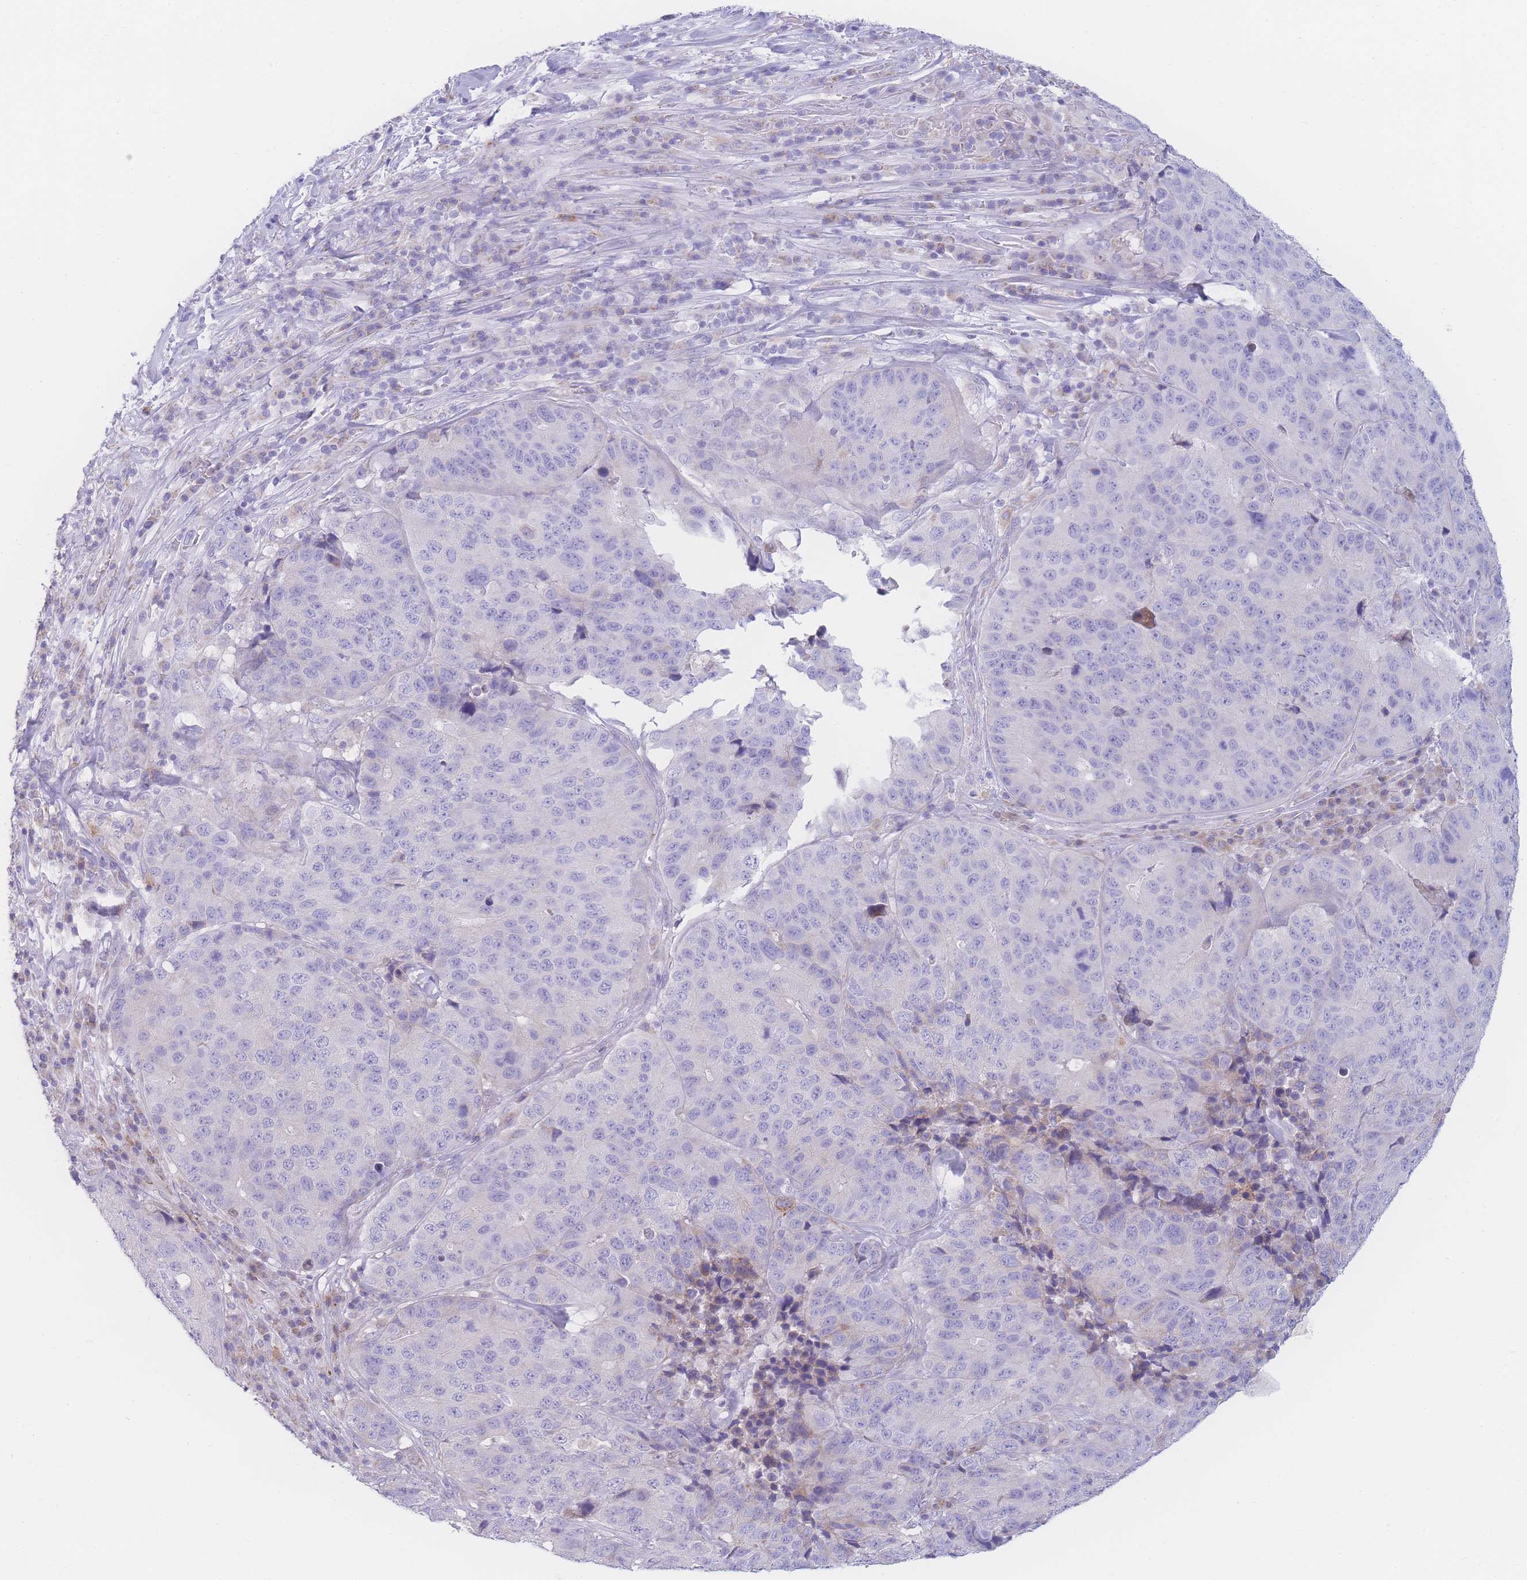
{"staining": {"intensity": "negative", "quantity": "none", "location": "none"}, "tissue": "stomach cancer", "cell_type": "Tumor cells", "image_type": "cancer", "snomed": [{"axis": "morphology", "description": "Adenocarcinoma, NOS"}, {"axis": "topography", "description": "Stomach"}], "caption": "Tumor cells show no significant expression in adenocarcinoma (stomach).", "gene": "NBEAL1", "patient": {"sex": "male", "age": 71}}